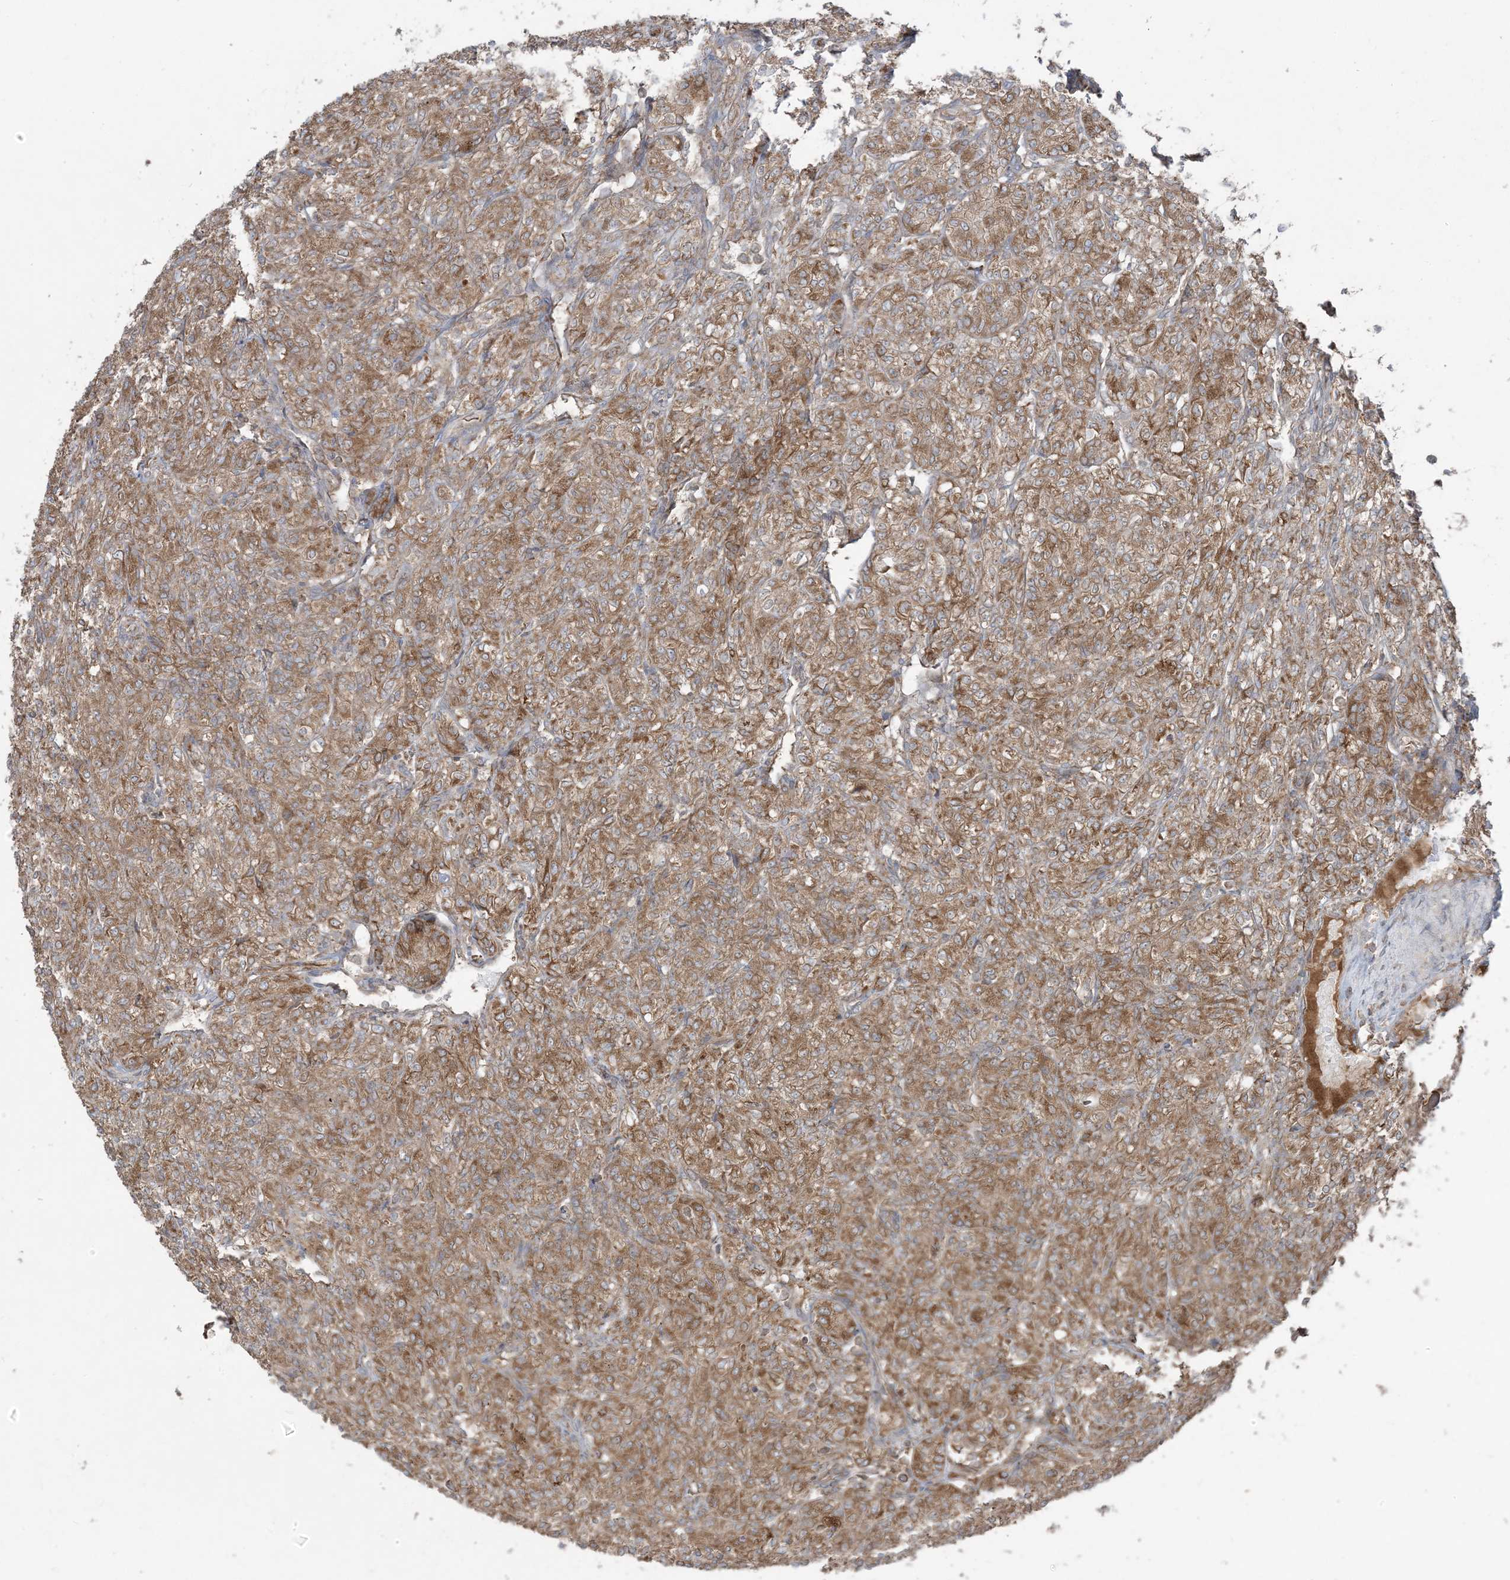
{"staining": {"intensity": "moderate", "quantity": ">75%", "location": "cytoplasmic/membranous"}, "tissue": "renal cancer", "cell_type": "Tumor cells", "image_type": "cancer", "snomed": [{"axis": "morphology", "description": "Adenocarcinoma, NOS"}, {"axis": "topography", "description": "Kidney"}], "caption": "This histopathology image displays renal adenocarcinoma stained with immunohistochemistry (IHC) to label a protein in brown. The cytoplasmic/membranous of tumor cells show moderate positivity for the protein. Nuclei are counter-stained blue.", "gene": "UBXN4", "patient": {"sex": "male", "age": 77}}